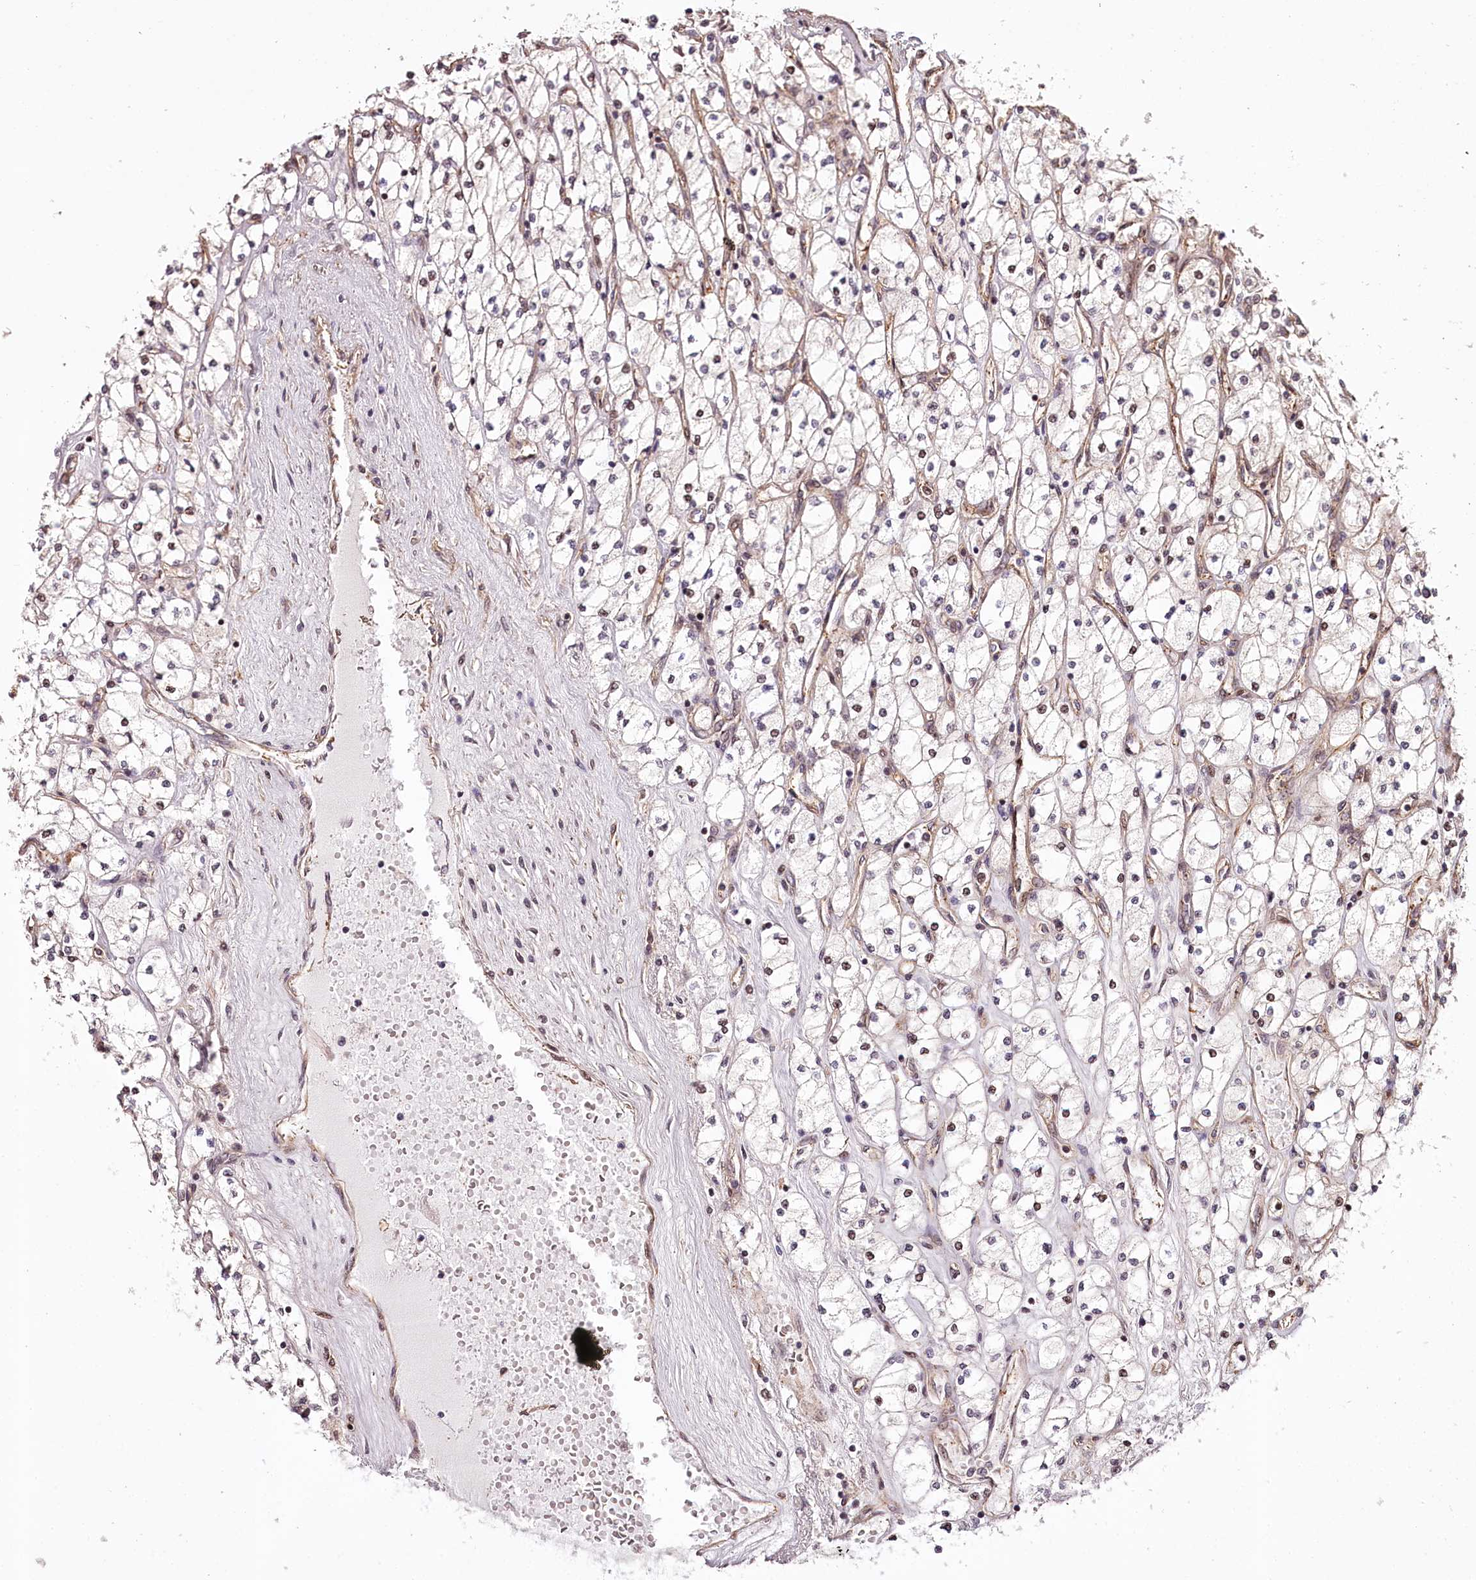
{"staining": {"intensity": "moderate", "quantity": "<25%", "location": "nuclear"}, "tissue": "renal cancer", "cell_type": "Tumor cells", "image_type": "cancer", "snomed": [{"axis": "morphology", "description": "Adenocarcinoma, NOS"}, {"axis": "topography", "description": "Kidney"}], "caption": "Renal cancer (adenocarcinoma) stained with a protein marker reveals moderate staining in tumor cells.", "gene": "TTC33", "patient": {"sex": "male", "age": 80}}